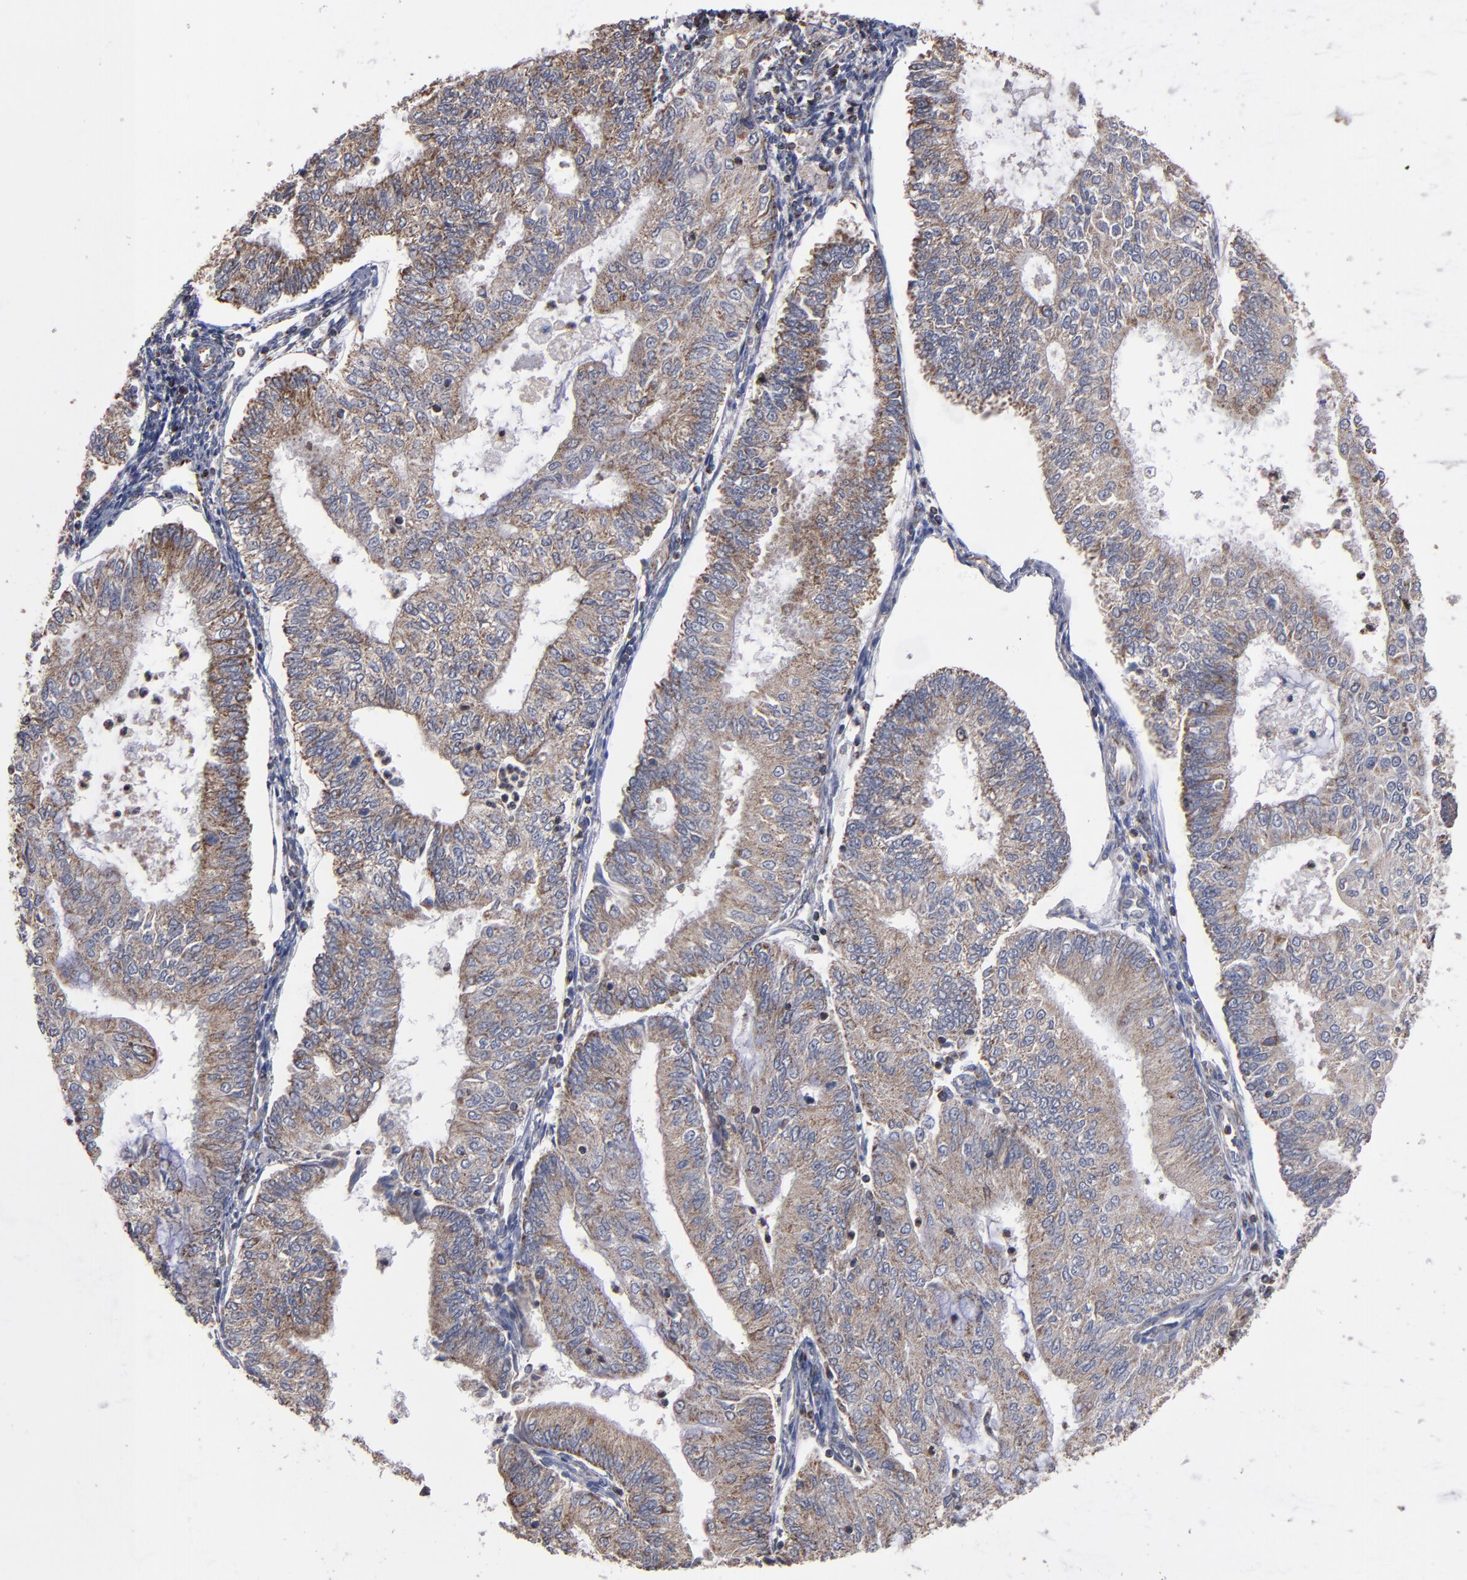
{"staining": {"intensity": "weak", "quantity": ">75%", "location": "cytoplasmic/membranous"}, "tissue": "endometrial cancer", "cell_type": "Tumor cells", "image_type": "cancer", "snomed": [{"axis": "morphology", "description": "Adenocarcinoma, NOS"}, {"axis": "topography", "description": "Endometrium"}], "caption": "An IHC micrograph of neoplastic tissue is shown. Protein staining in brown shows weak cytoplasmic/membranous positivity in endometrial cancer within tumor cells. (Stains: DAB in brown, nuclei in blue, Microscopy: brightfield microscopy at high magnification).", "gene": "MIPOL1", "patient": {"sex": "female", "age": 59}}